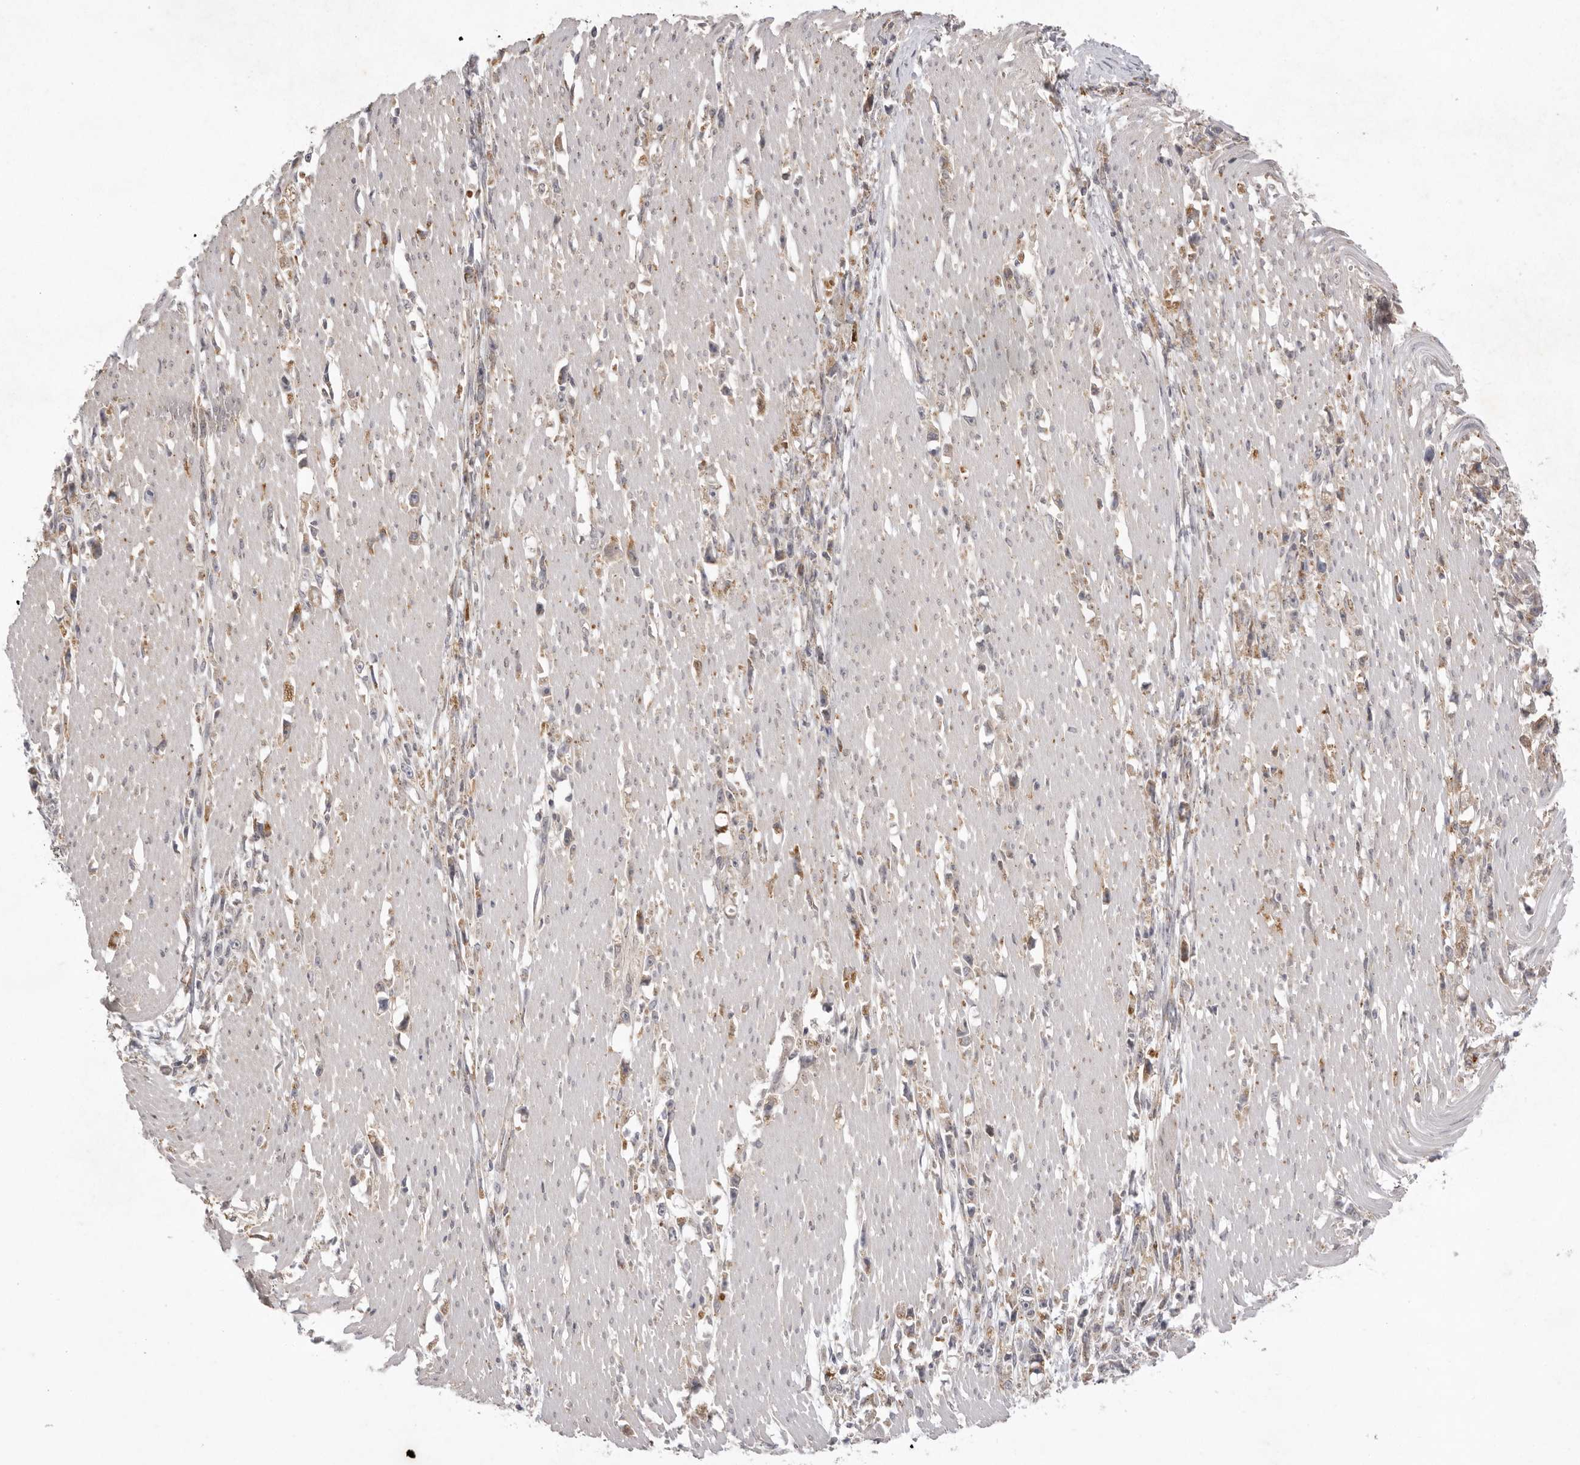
{"staining": {"intensity": "weak", "quantity": "25%-75%", "location": "cytoplasmic/membranous"}, "tissue": "stomach cancer", "cell_type": "Tumor cells", "image_type": "cancer", "snomed": [{"axis": "morphology", "description": "Adenocarcinoma, NOS"}, {"axis": "topography", "description": "Stomach"}], "caption": "Immunohistochemical staining of human stomach cancer shows low levels of weak cytoplasmic/membranous staining in approximately 25%-75% of tumor cells.", "gene": "TLR3", "patient": {"sex": "female", "age": 59}}